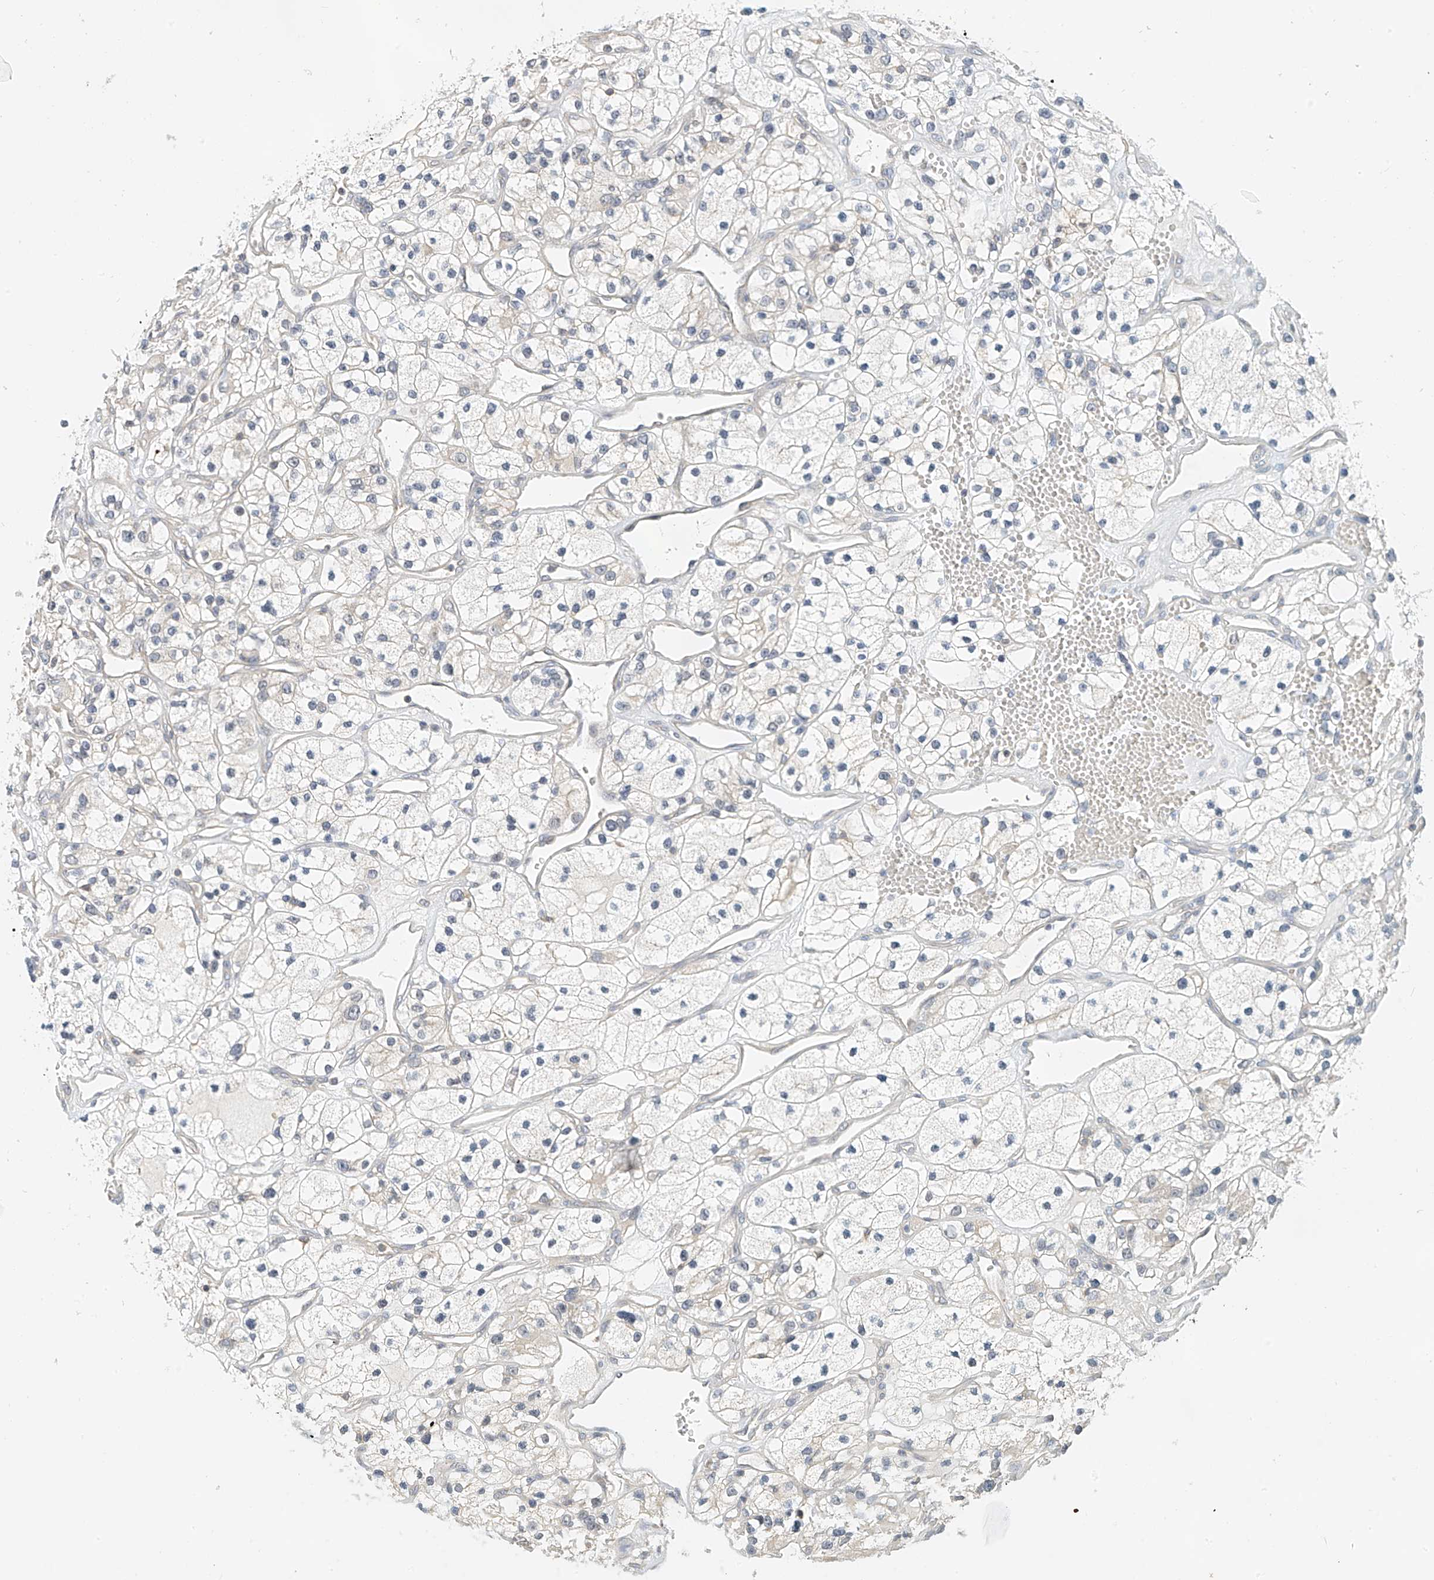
{"staining": {"intensity": "negative", "quantity": "none", "location": "none"}, "tissue": "renal cancer", "cell_type": "Tumor cells", "image_type": "cancer", "snomed": [{"axis": "morphology", "description": "Adenocarcinoma, NOS"}, {"axis": "topography", "description": "Kidney"}], "caption": "Histopathology image shows no significant protein positivity in tumor cells of renal adenocarcinoma.", "gene": "PPA2", "patient": {"sex": "female", "age": 57}}